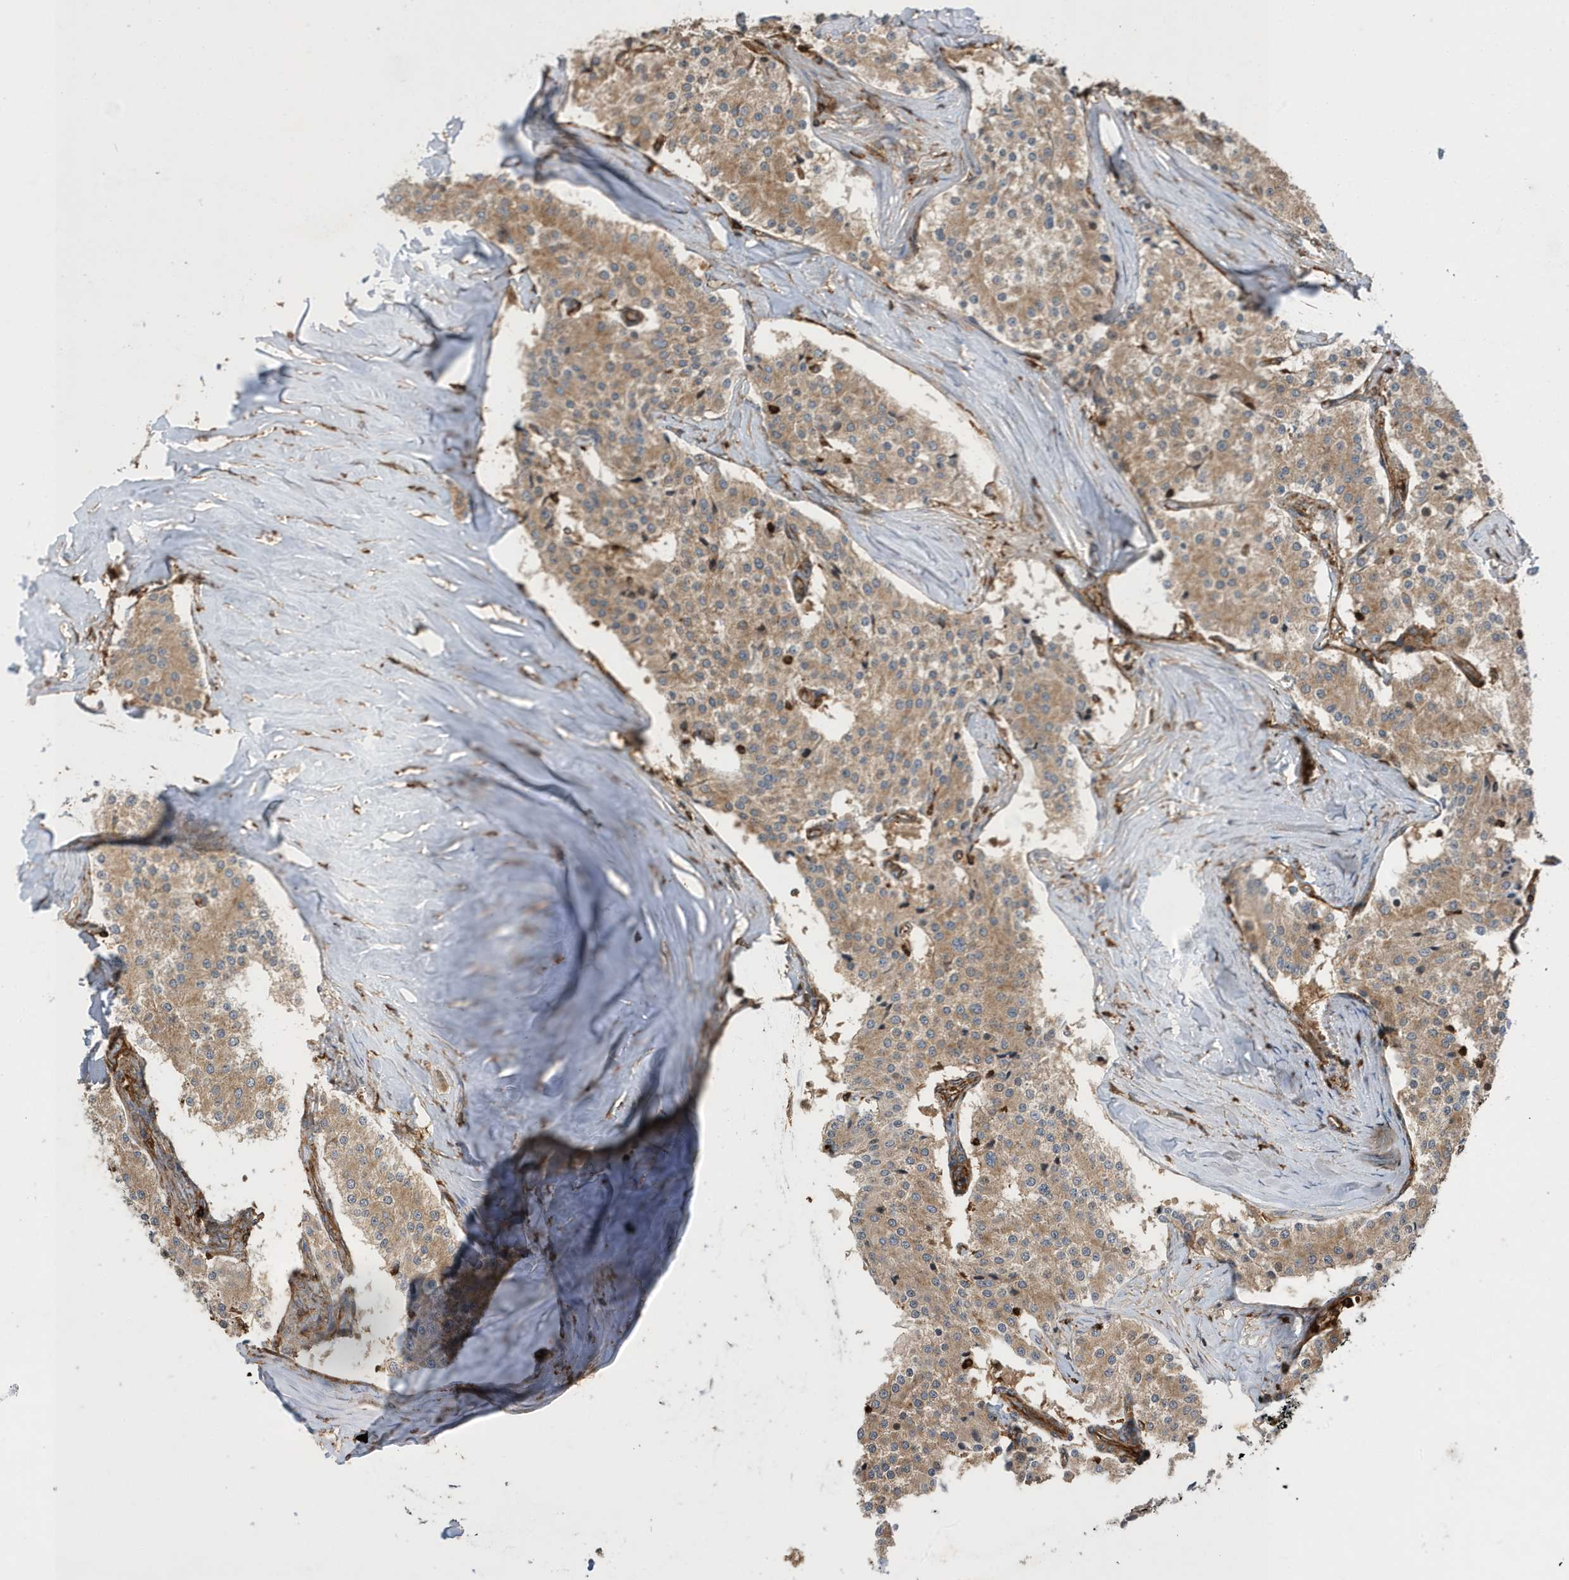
{"staining": {"intensity": "moderate", "quantity": ">75%", "location": "cytoplasmic/membranous"}, "tissue": "carcinoid", "cell_type": "Tumor cells", "image_type": "cancer", "snomed": [{"axis": "morphology", "description": "Carcinoid, malignant, NOS"}, {"axis": "topography", "description": "Colon"}], "caption": "Immunohistochemistry (IHC) image of neoplastic tissue: human carcinoid (malignant) stained using immunohistochemistry (IHC) displays medium levels of moderate protein expression localized specifically in the cytoplasmic/membranous of tumor cells, appearing as a cytoplasmic/membranous brown color.", "gene": "LAPTM4A", "patient": {"sex": "female", "age": 52}}